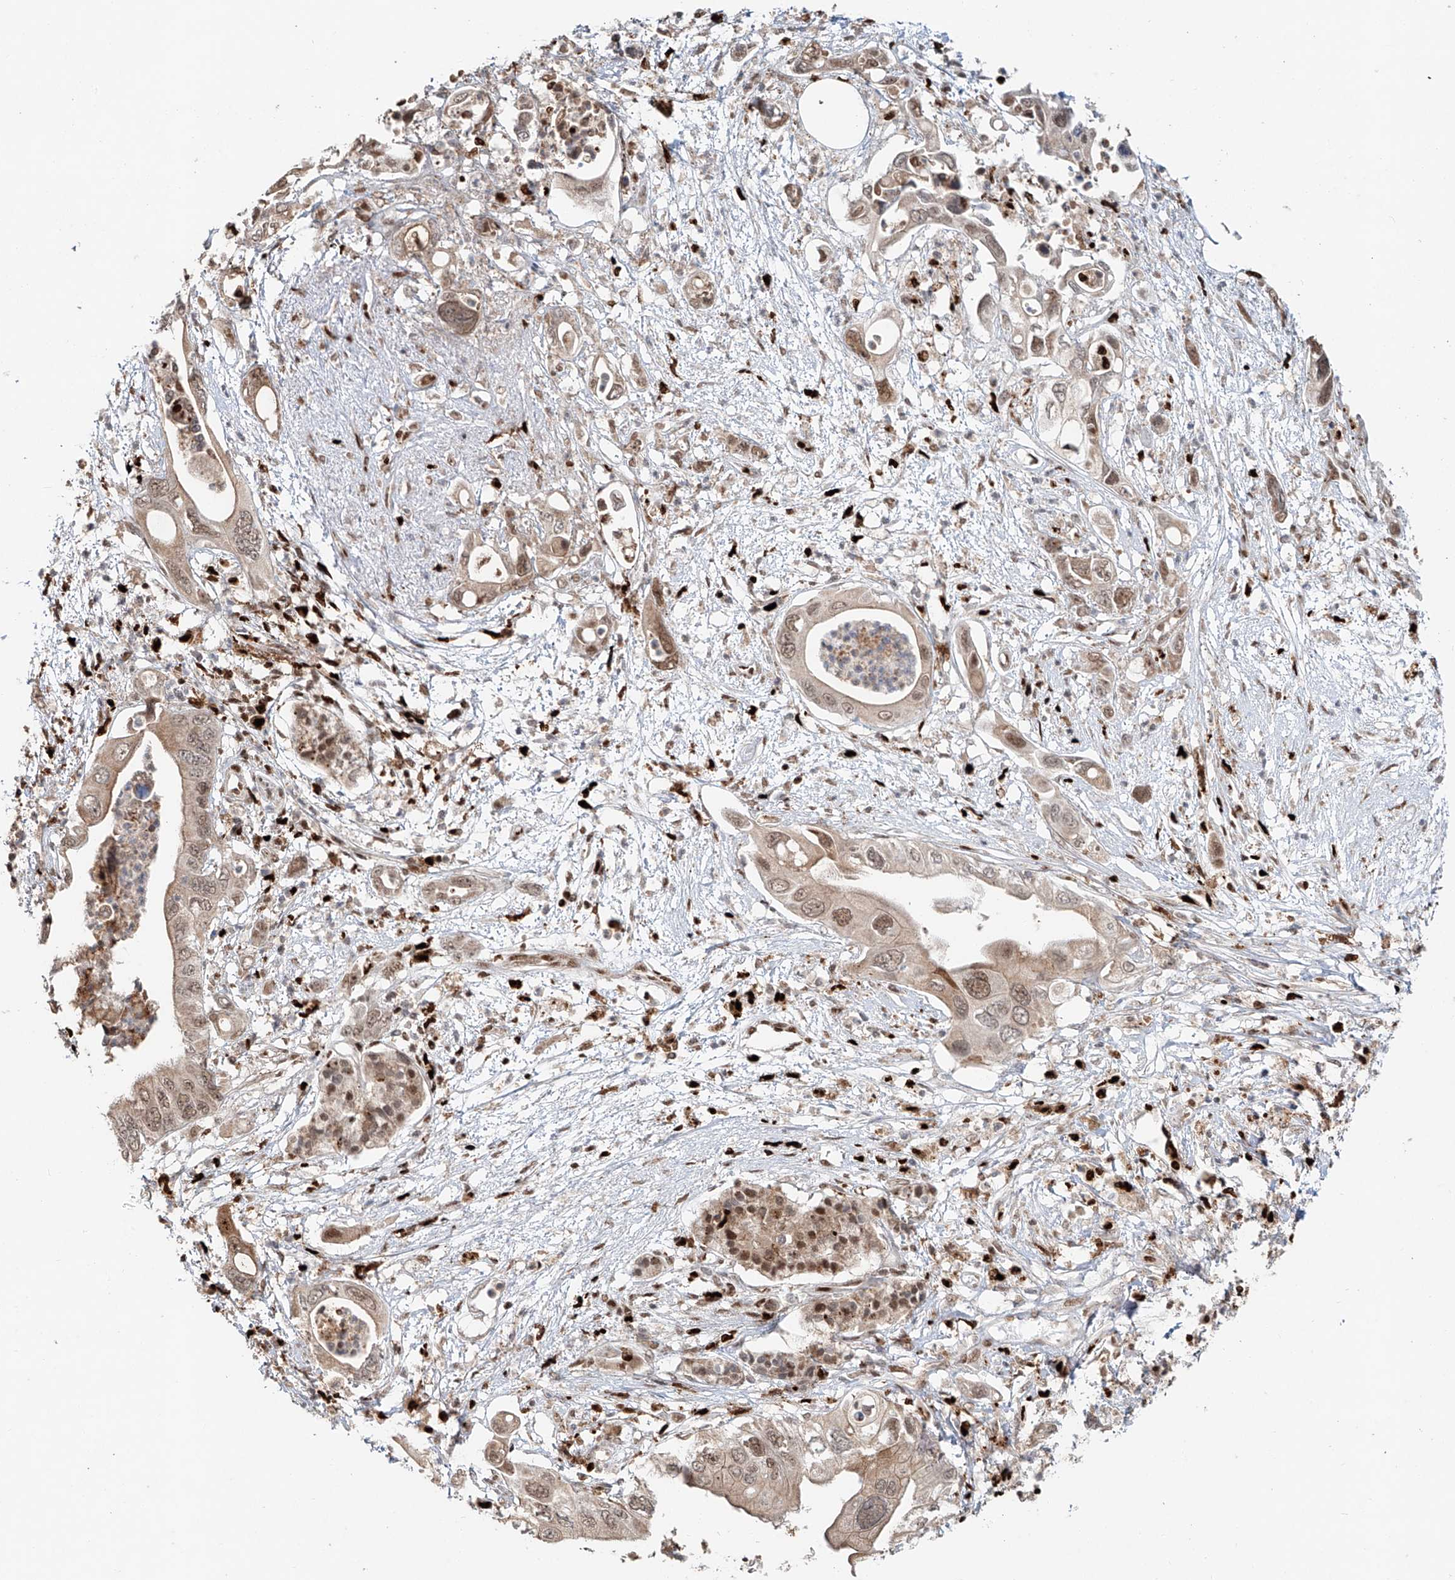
{"staining": {"intensity": "weak", "quantity": "25%-75%", "location": "cytoplasmic/membranous,nuclear"}, "tissue": "pancreatic cancer", "cell_type": "Tumor cells", "image_type": "cancer", "snomed": [{"axis": "morphology", "description": "Adenocarcinoma, NOS"}, {"axis": "topography", "description": "Pancreas"}], "caption": "A brown stain highlights weak cytoplasmic/membranous and nuclear staining of a protein in human pancreatic cancer (adenocarcinoma) tumor cells.", "gene": "DZIP1L", "patient": {"sex": "male", "age": 66}}